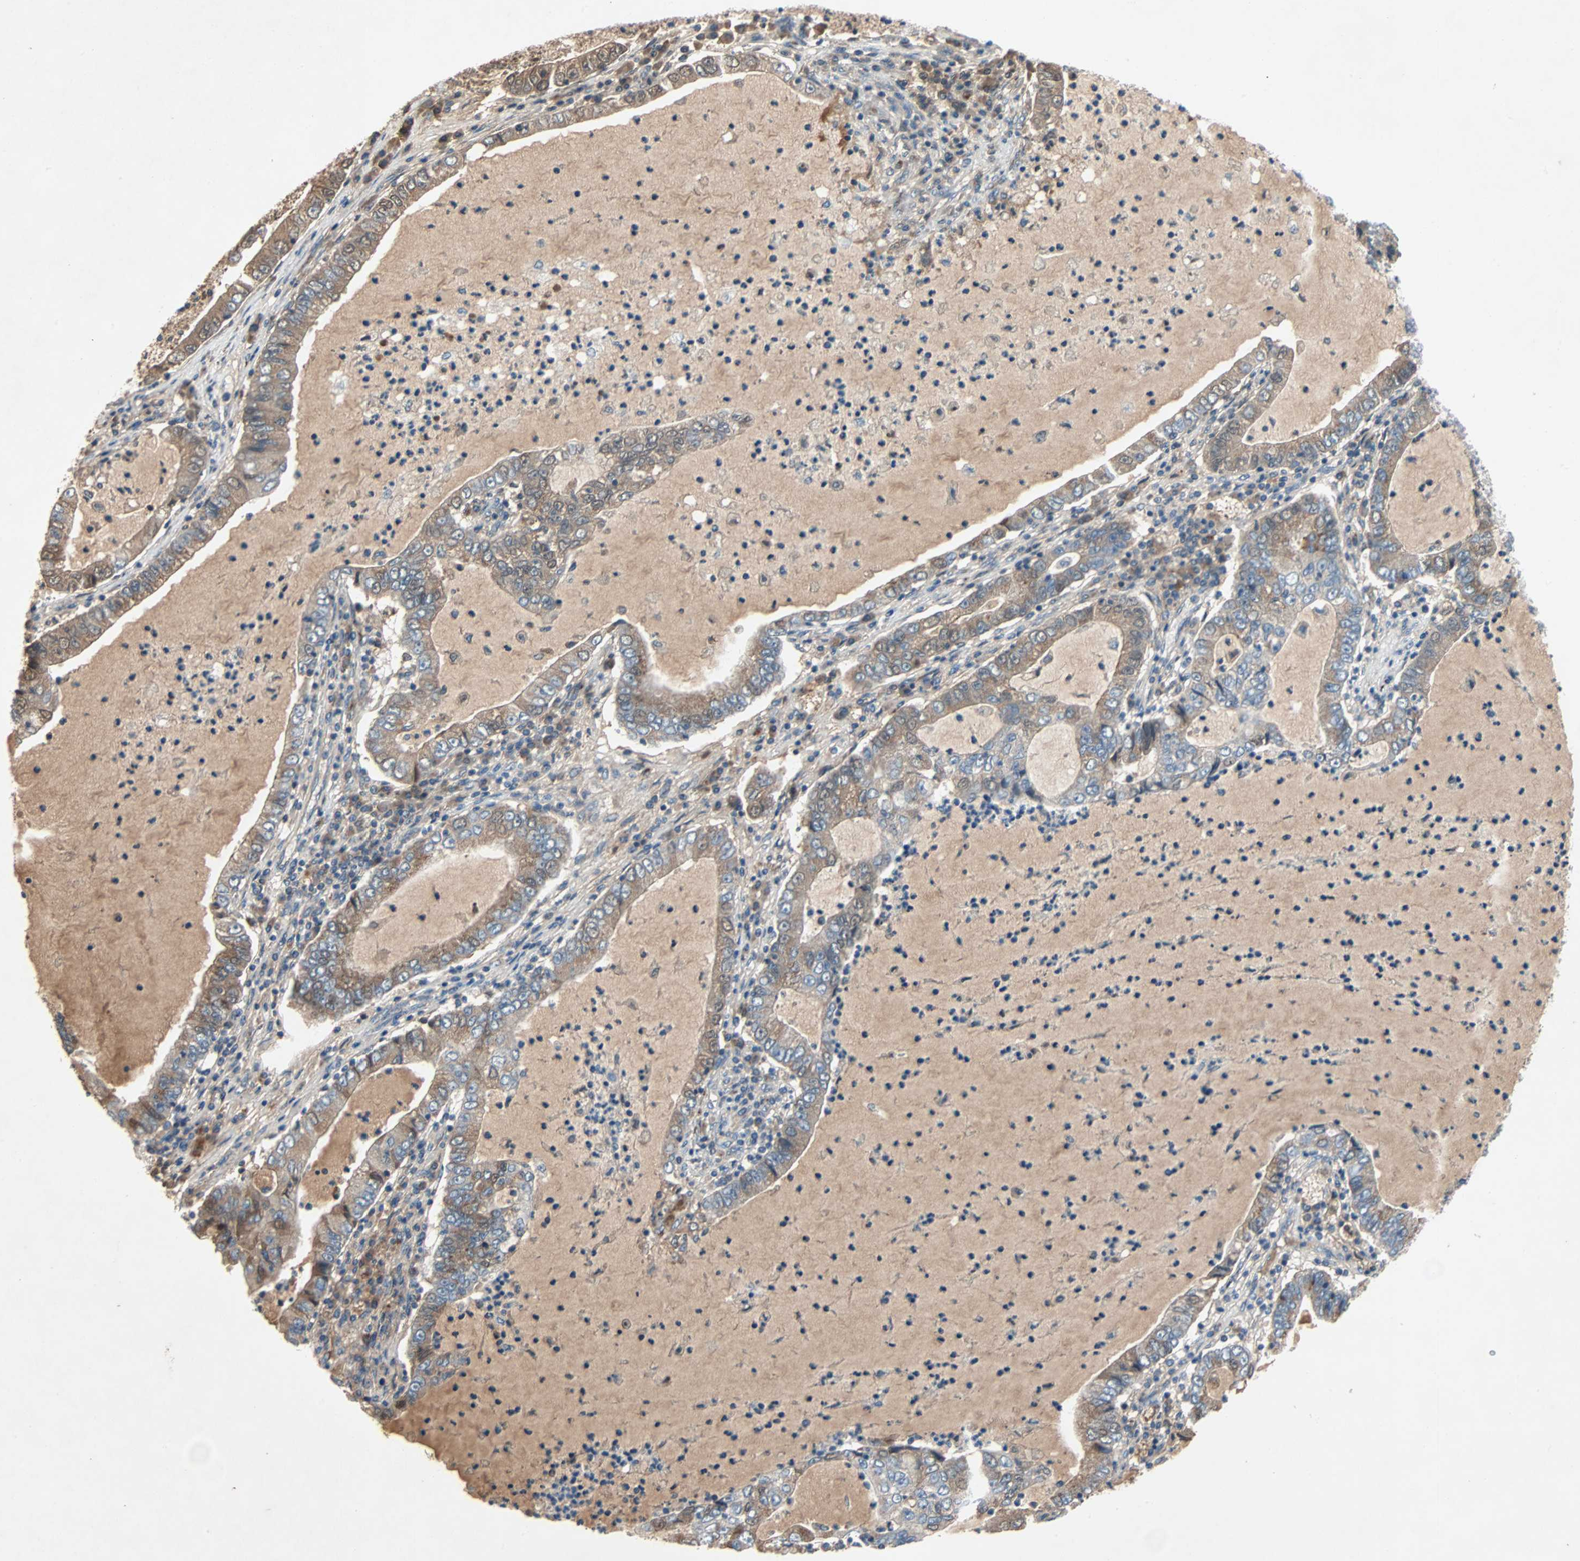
{"staining": {"intensity": "moderate", "quantity": ">75%", "location": "cytoplasmic/membranous"}, "tissue": "lung cancer", "cell_type": "Tumor cells", "image_type": "cancer", "snomed": [{"axis": "morphology", "description": "Adenocarcinoma, NOS"}, {"axis": "topography", "description": "Lung"}], "caption": "Moderate cytoplasmic/membranous positivity for a protein is identified in about >75% of tumor cells of lung cancer using immunohistochemistry (IHC).", "gene": "XYLT1", "patient": {"sex": "female", "age": 51}}